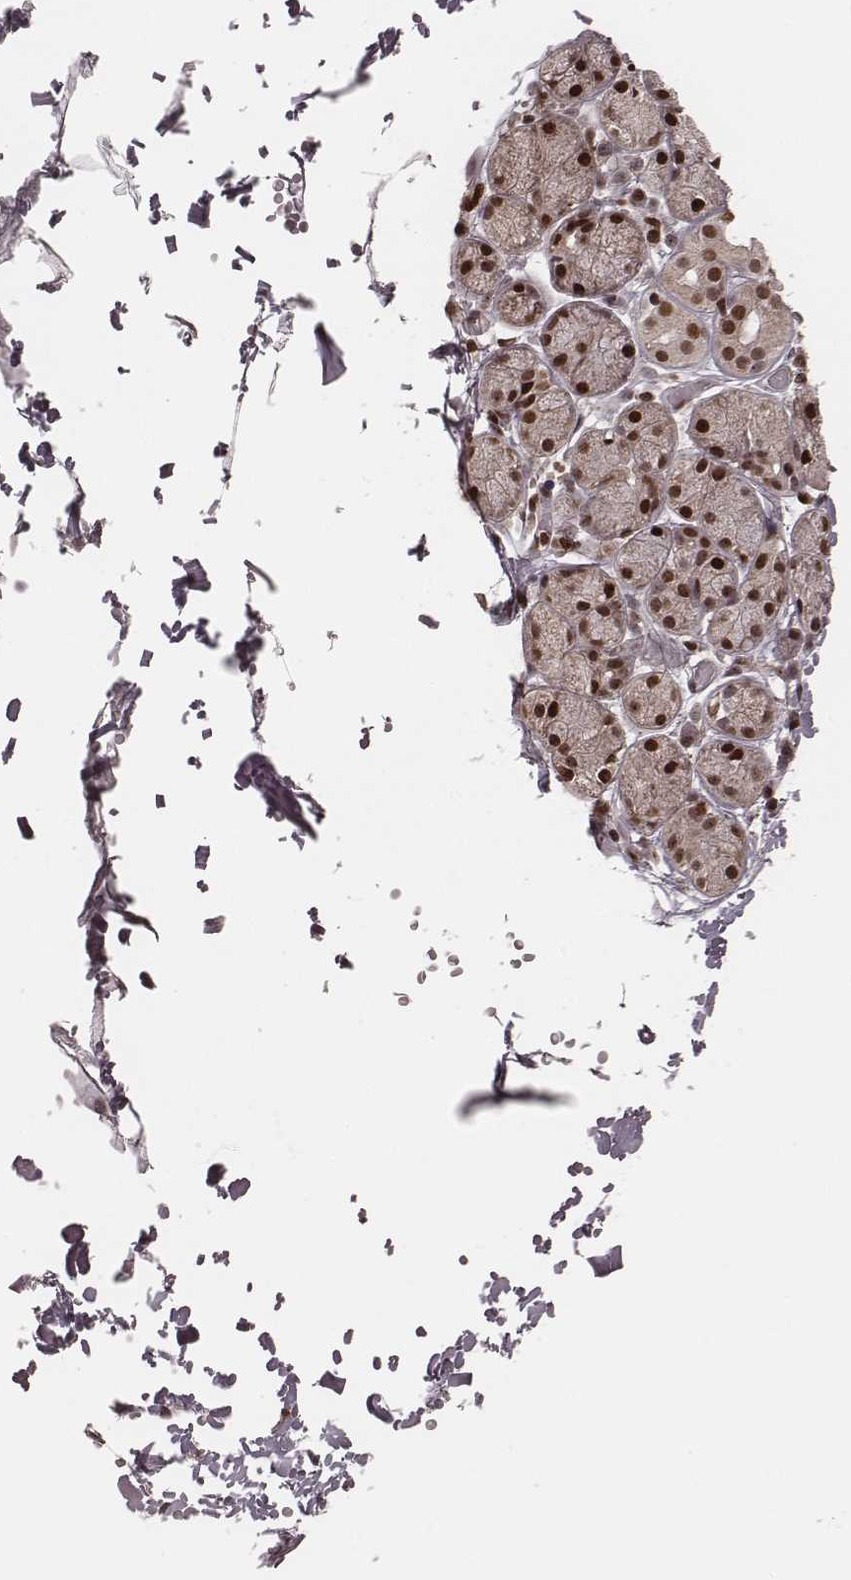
{"staining": {"intensity": "moderate", "quantity": "25%-75%", "location": "cytoplasmic/membranous,nuclear"}, "tissue": "salivary gland", "cell_type": "Glandular cells", "image_type": "normal", "snomed": [{"axis": "morphology", "description": "Normal tissue, NOS"}, {"axis": "topography", "description": "Salivary gland"}, {"axis": "topography", "description": "Peripheral nerve tissue"}], "caption": "The immunohistochemical stain highlights moderate cytoplasmic/membranous,nuclear positivity in glandular cells of benign salivary gland.", "gene": "VRK3", "patient": {"sex": "male", "age": 71}}